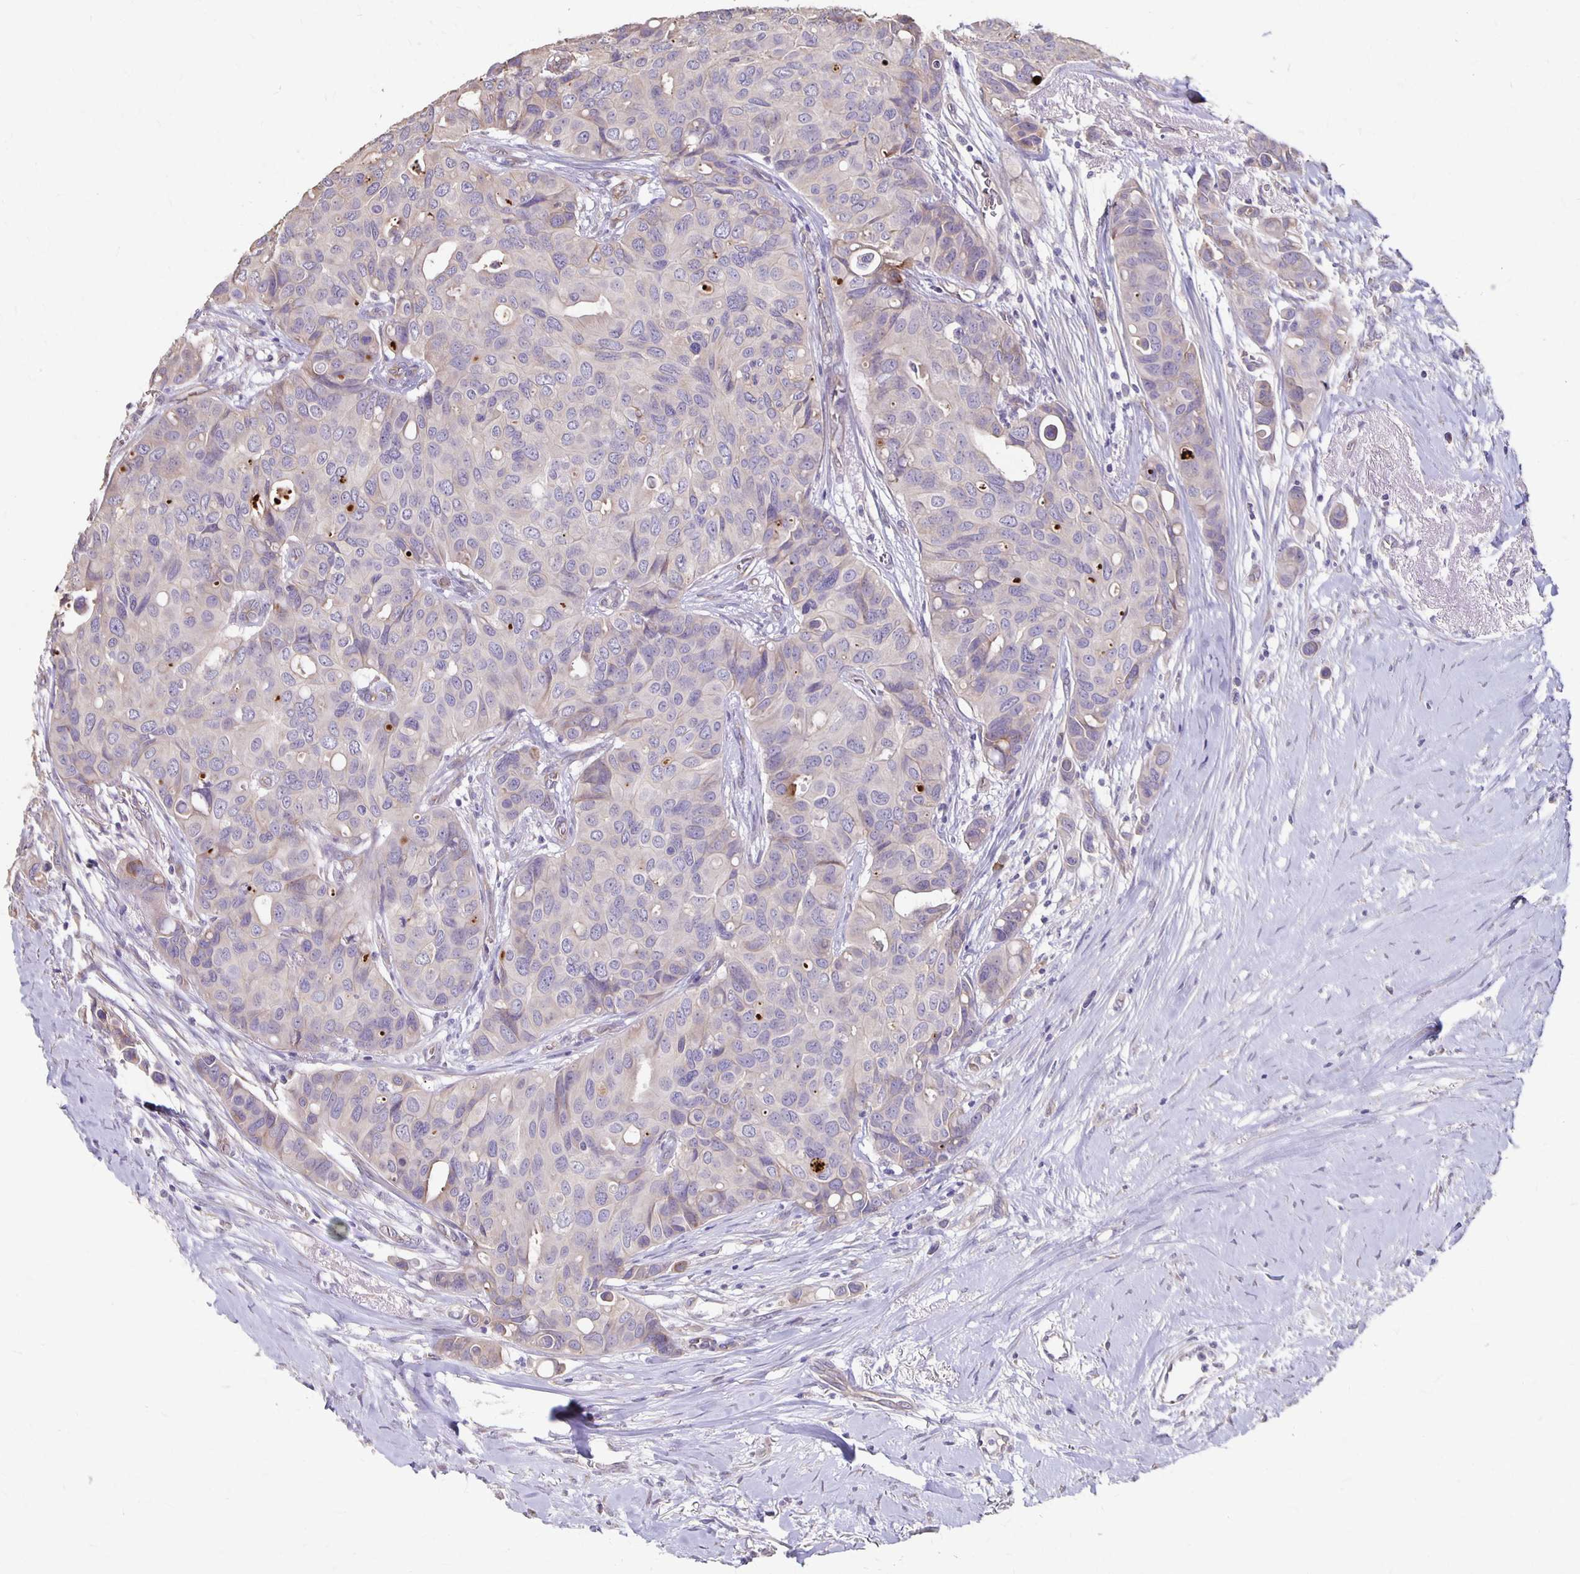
{"staining": {"intensity": "negative", "quantity": "none", "location": "none"}, "tissue": "breast cancer", "cell_type": "Tumor cells", "image_type": "cancer", "snomed": [{"axis": "morphology", "description": "Duct carcinoma"}, {"axis": "topography", "description": "Breast"}], "caption": "This is a photomicrograph of immunohistochemistry (IHC) staining of breast cancer (invasive ductal carcinoma), which shows no expression in tumor cells.", "gene": "PPP1R3E", "patient": {"sex": "female", "age": 54}}